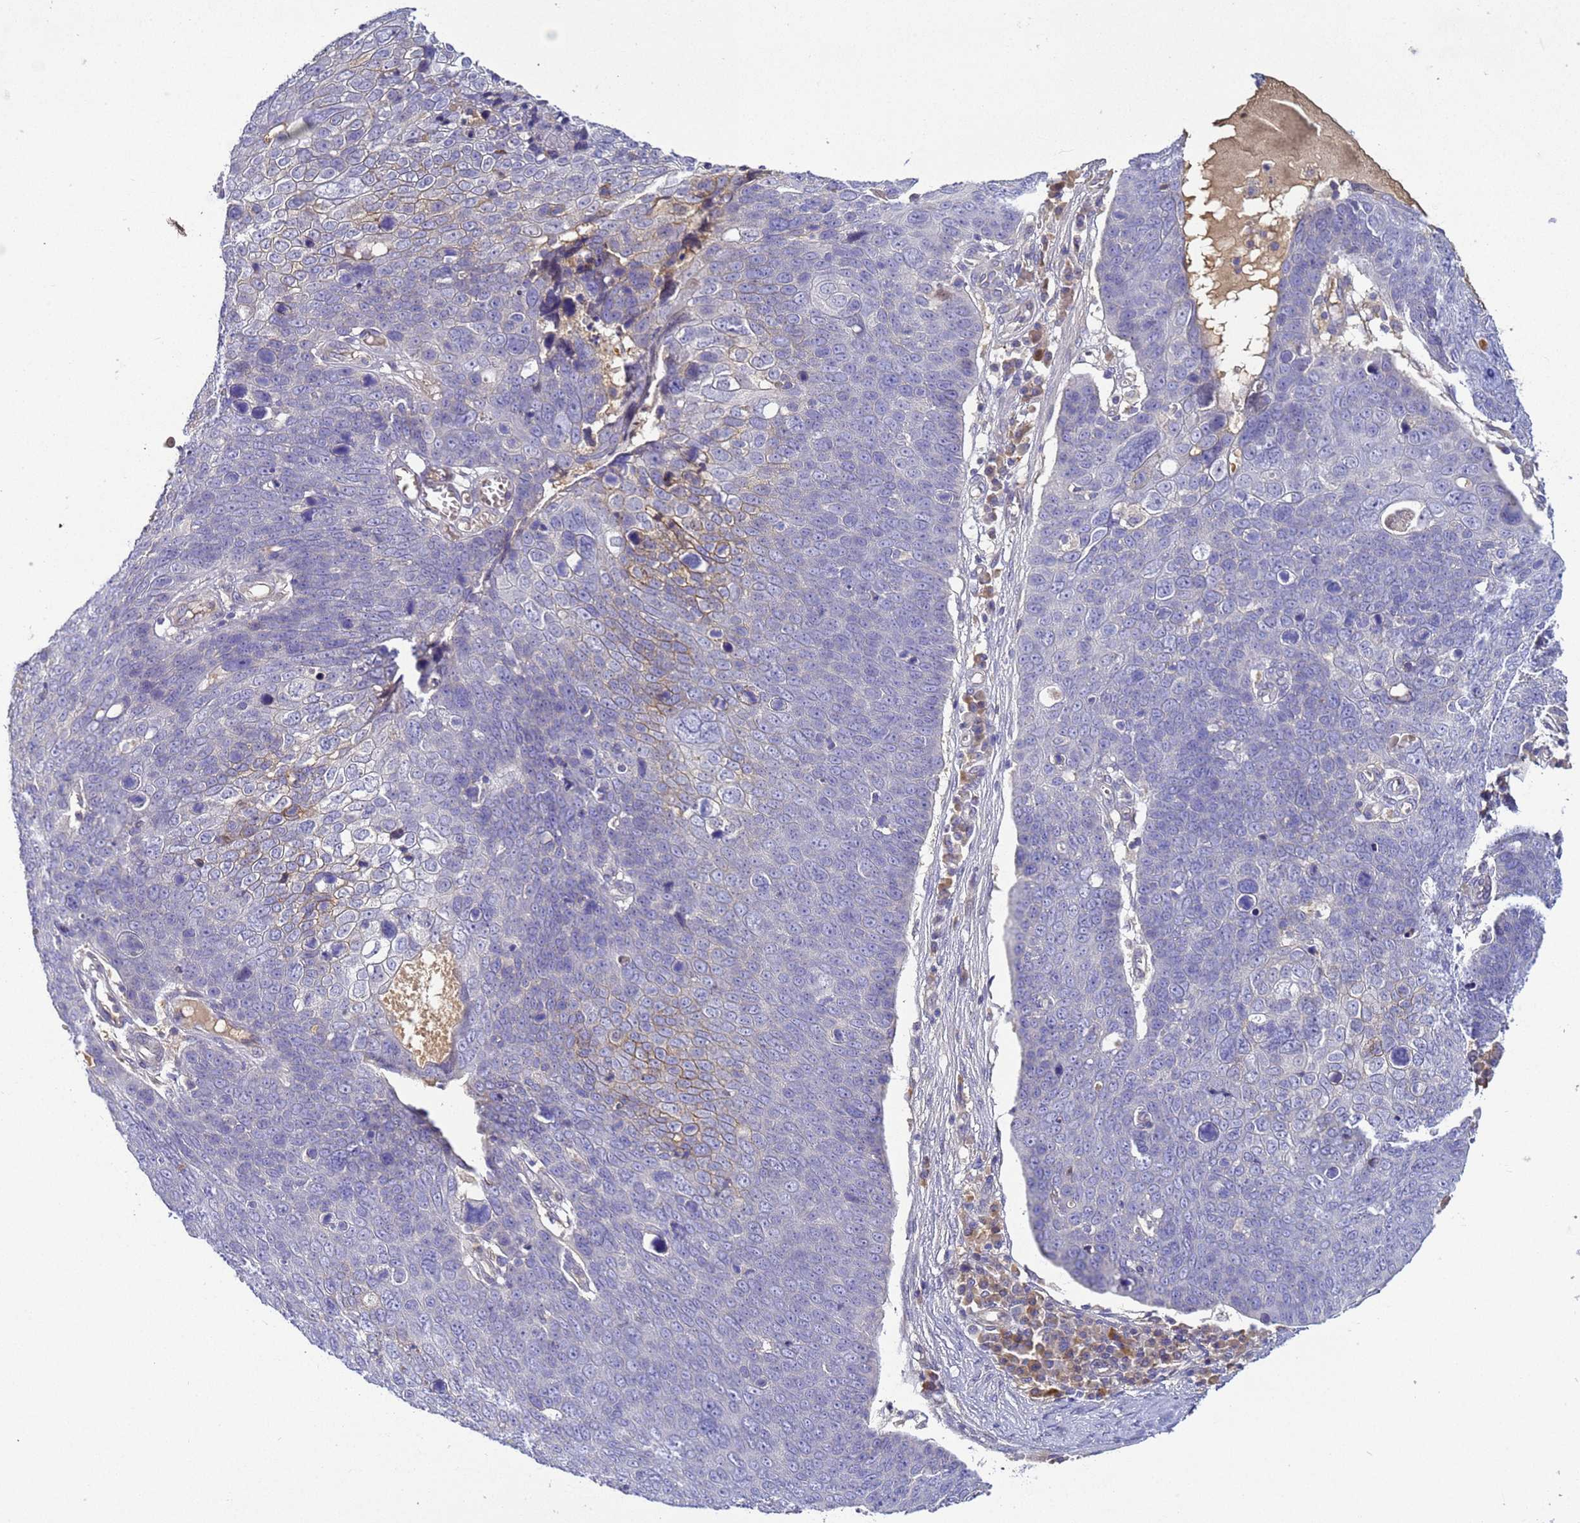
{"staining": {"intensity": "negative", "quantity": "none", "location": "none"}, "tissue": "skin cancer", "cell_type": "Tumor cells", "image_type": "cancer", "snomed": [{"axis": "morphology", "description": "Squamous cell carcinoma, NOS"}, {"axis": "topography", "description": "Skin"}], "caption": "This micrograph is of squamous cell carcinoma (skin) stained with immunohistochemistry to label a protein in brown with the nuclei are counter-stained blue. There is no staining in tumor cells. (Stains: DAB (3,3'-diaminobenzidine) immunohistochemistry with hematoxylin counter stain, Microscopy: brightfield microscopy at high magnification).", "gene": "TBCD", "patient": {"sex": "male", "age": 71}}